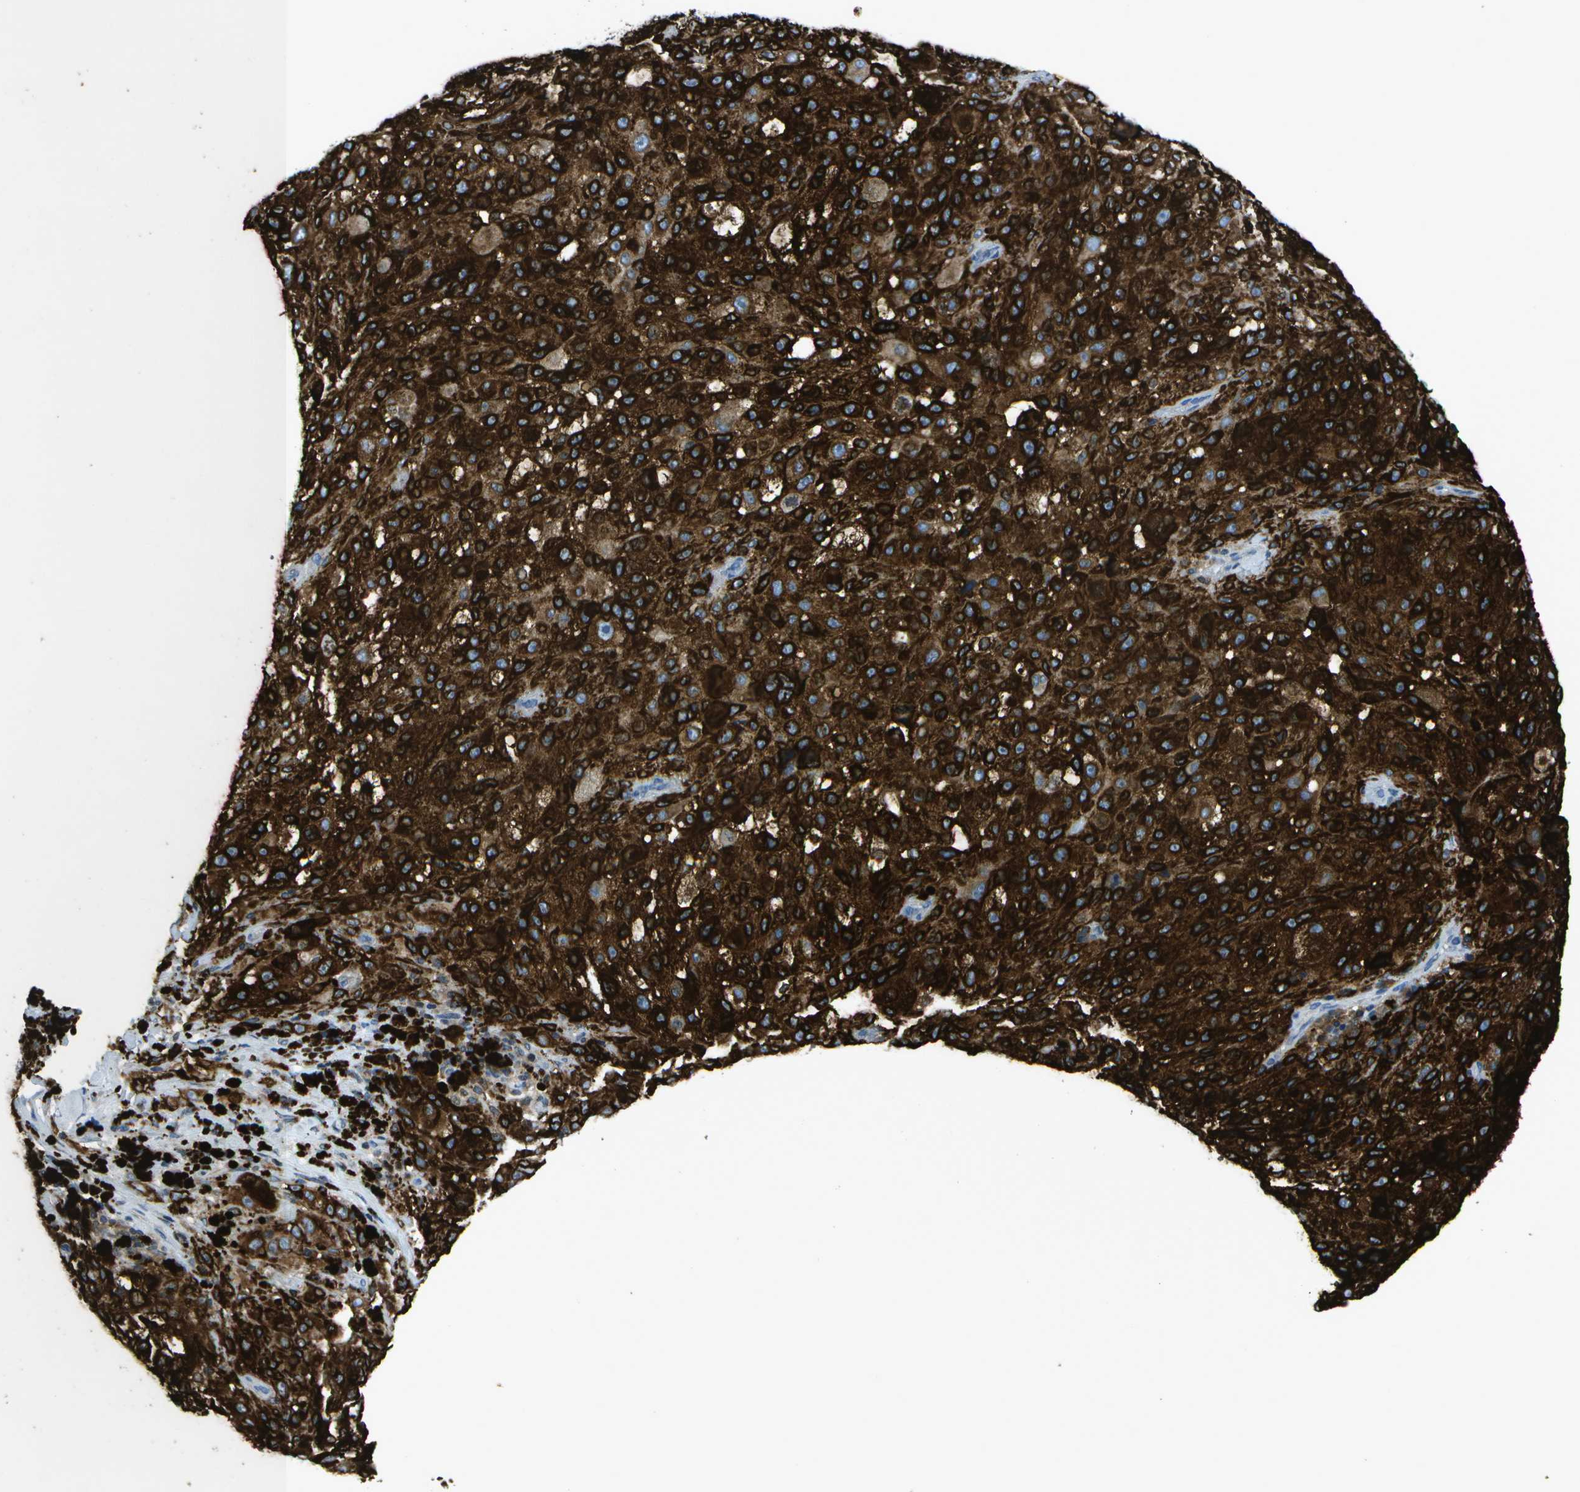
{"staining": {"intensity": "strong", "quantity": ">75%", "location": "cytoplasmic/membranous"}, "tissue": "melanoma", "cell_type": "Tumor cells", "image_type": "cancer", "snomed": [{"axis": "morphology", "description": "Necrosis, NOS"}, {"axis": "morphology", "description": "Malignant melanoma, NOS"}, {"axis": "topography", "description": "Skin"}], "caption": "High-power microscopy captured an immunohistochemistry (IHC) image of malignant melanoma, revealing strong cytoplasmic/membranous expression in about >75% of tumor cells.", "gene": "DCT", "patient": {"sex": "female", "age": 87}}